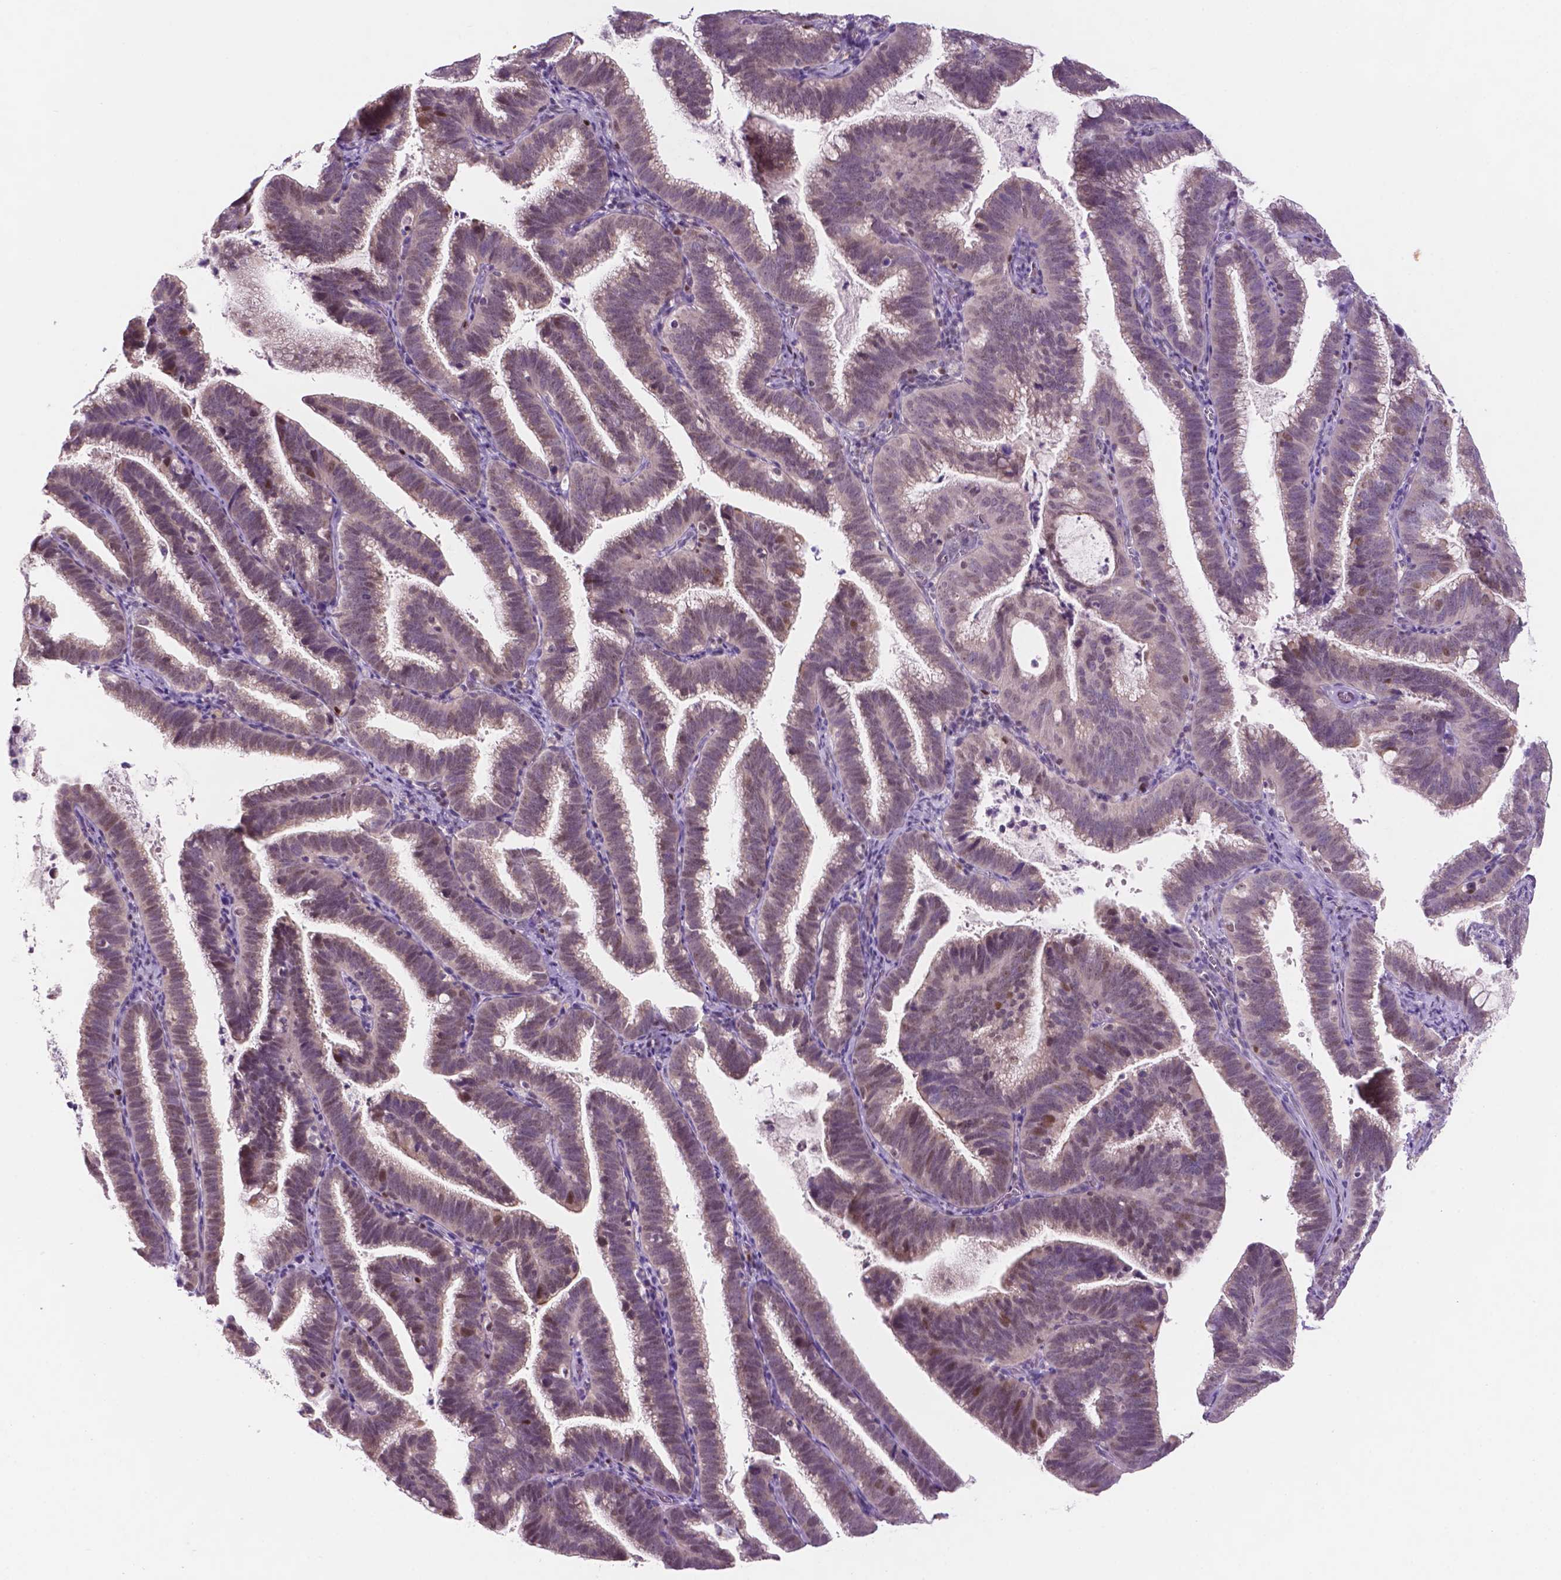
{"staining": {"intensity": "negative", "quantity": "none", "location": "none"}, "tissue": "cervical cancer", "cell_type": "Tumor cells", "image_type": "cancer", "snomed": [{"axis": "morphology", "description": "Adenocarcinoma, NOS"}, {"axis": "topography", "description": "Cervix"}], "caption": "There is no significant positivity in tumor cells of adenocarcinoma (cervical). (Stains: DAB (3,3'-diaminobenzidine) IHC with hematoxylin counter stain, Microscopy: brightfield microscopy at high magnification).", "gene": "FAM50B", "patient": {"sex": "female", "age": 61}}